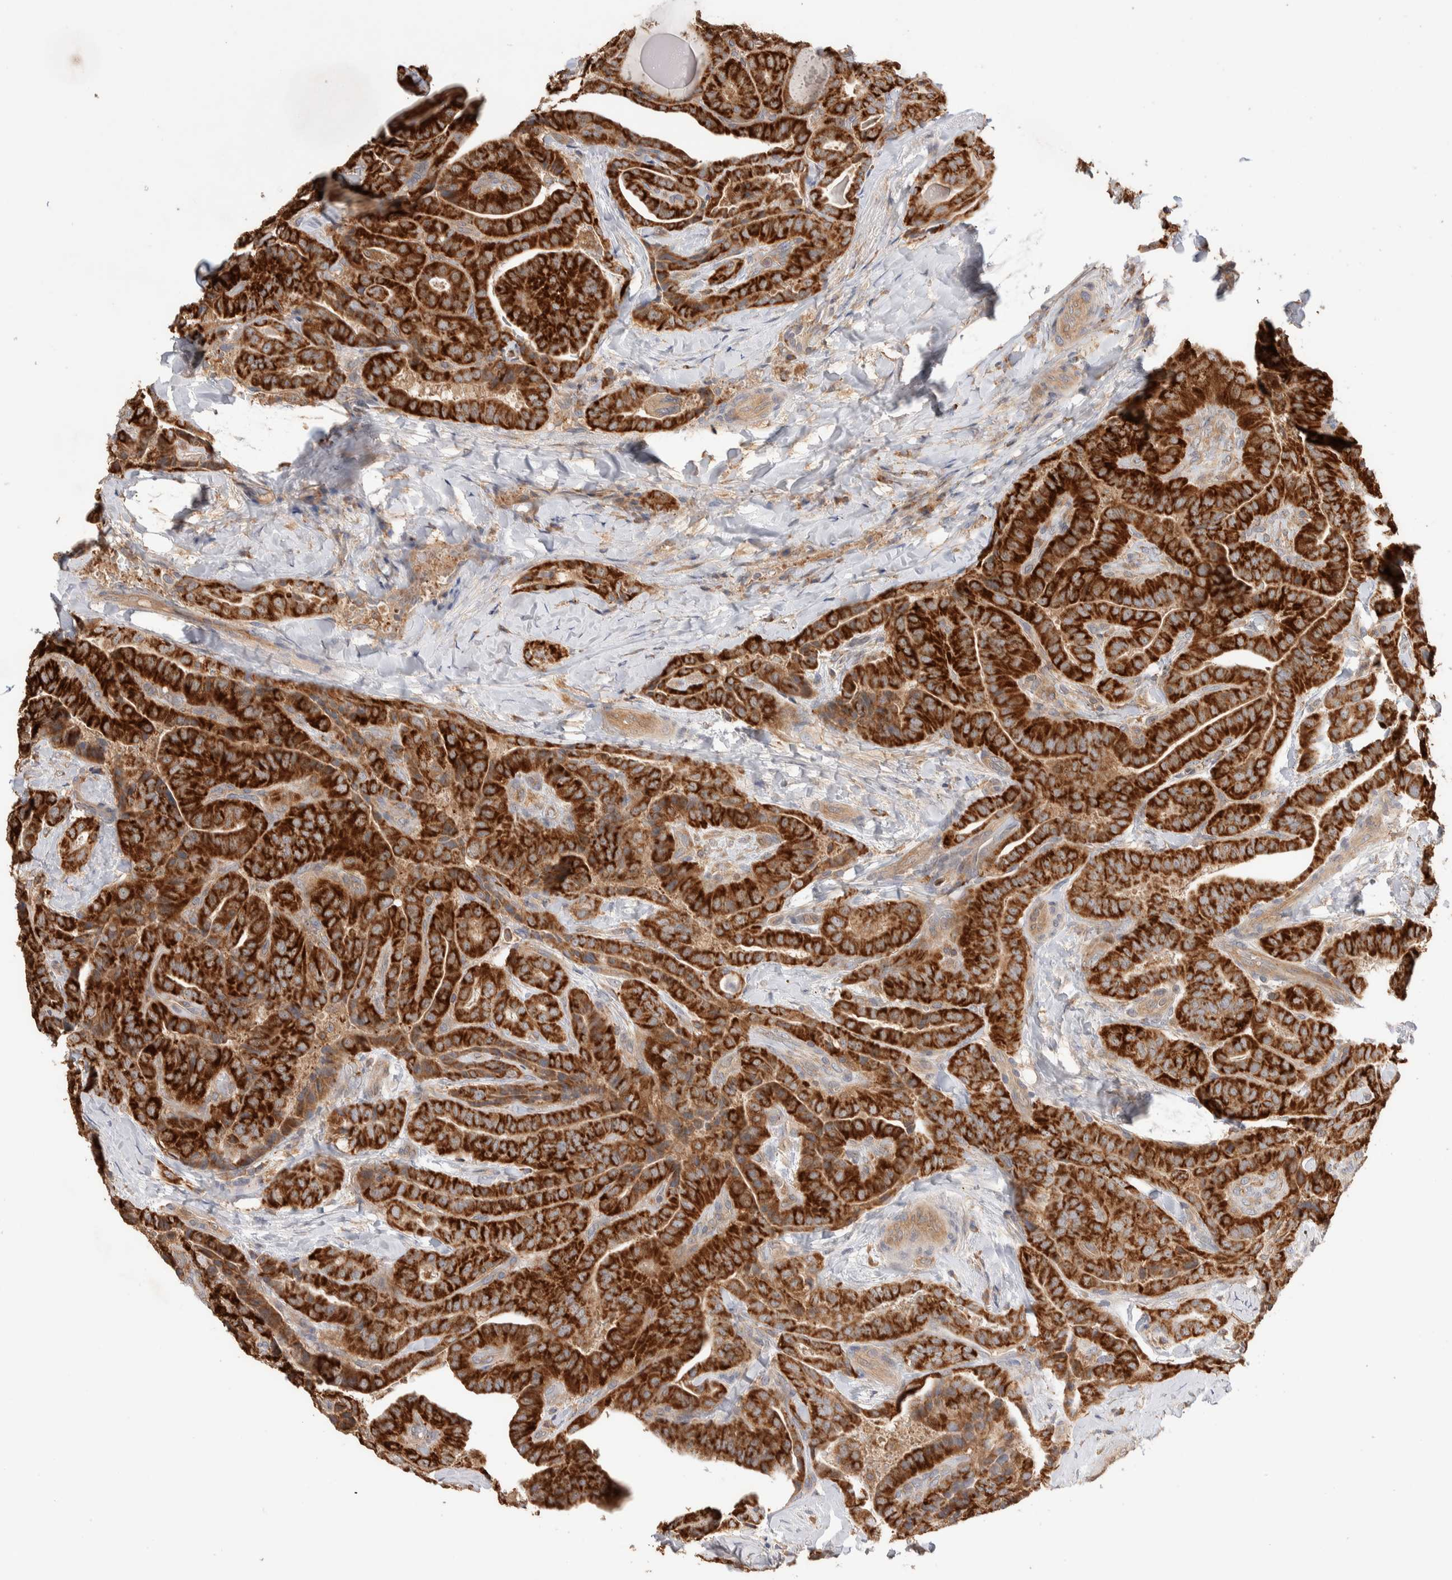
{"staining": {"intensity": "strong", "quantity": ">75%", "location": "cytoplasmic/membranous"}, "tissue": "thyroid cancer", "cell_type": "Tumor cells", "image_type": "cancer", "snomed": [{"axis": "morphology", "description": "Papillary adenocarcinoma, NOS"}, {"axis": "topography", "description": "Thyroid gland"}], "caption": "Tumor cells display high levels of strong cytoplasmic/membranous staining in approximately >75% of cells in thyroid cancer.", "gene": "DEPTOR", "patient": {"sex": "male", "age": 77}}